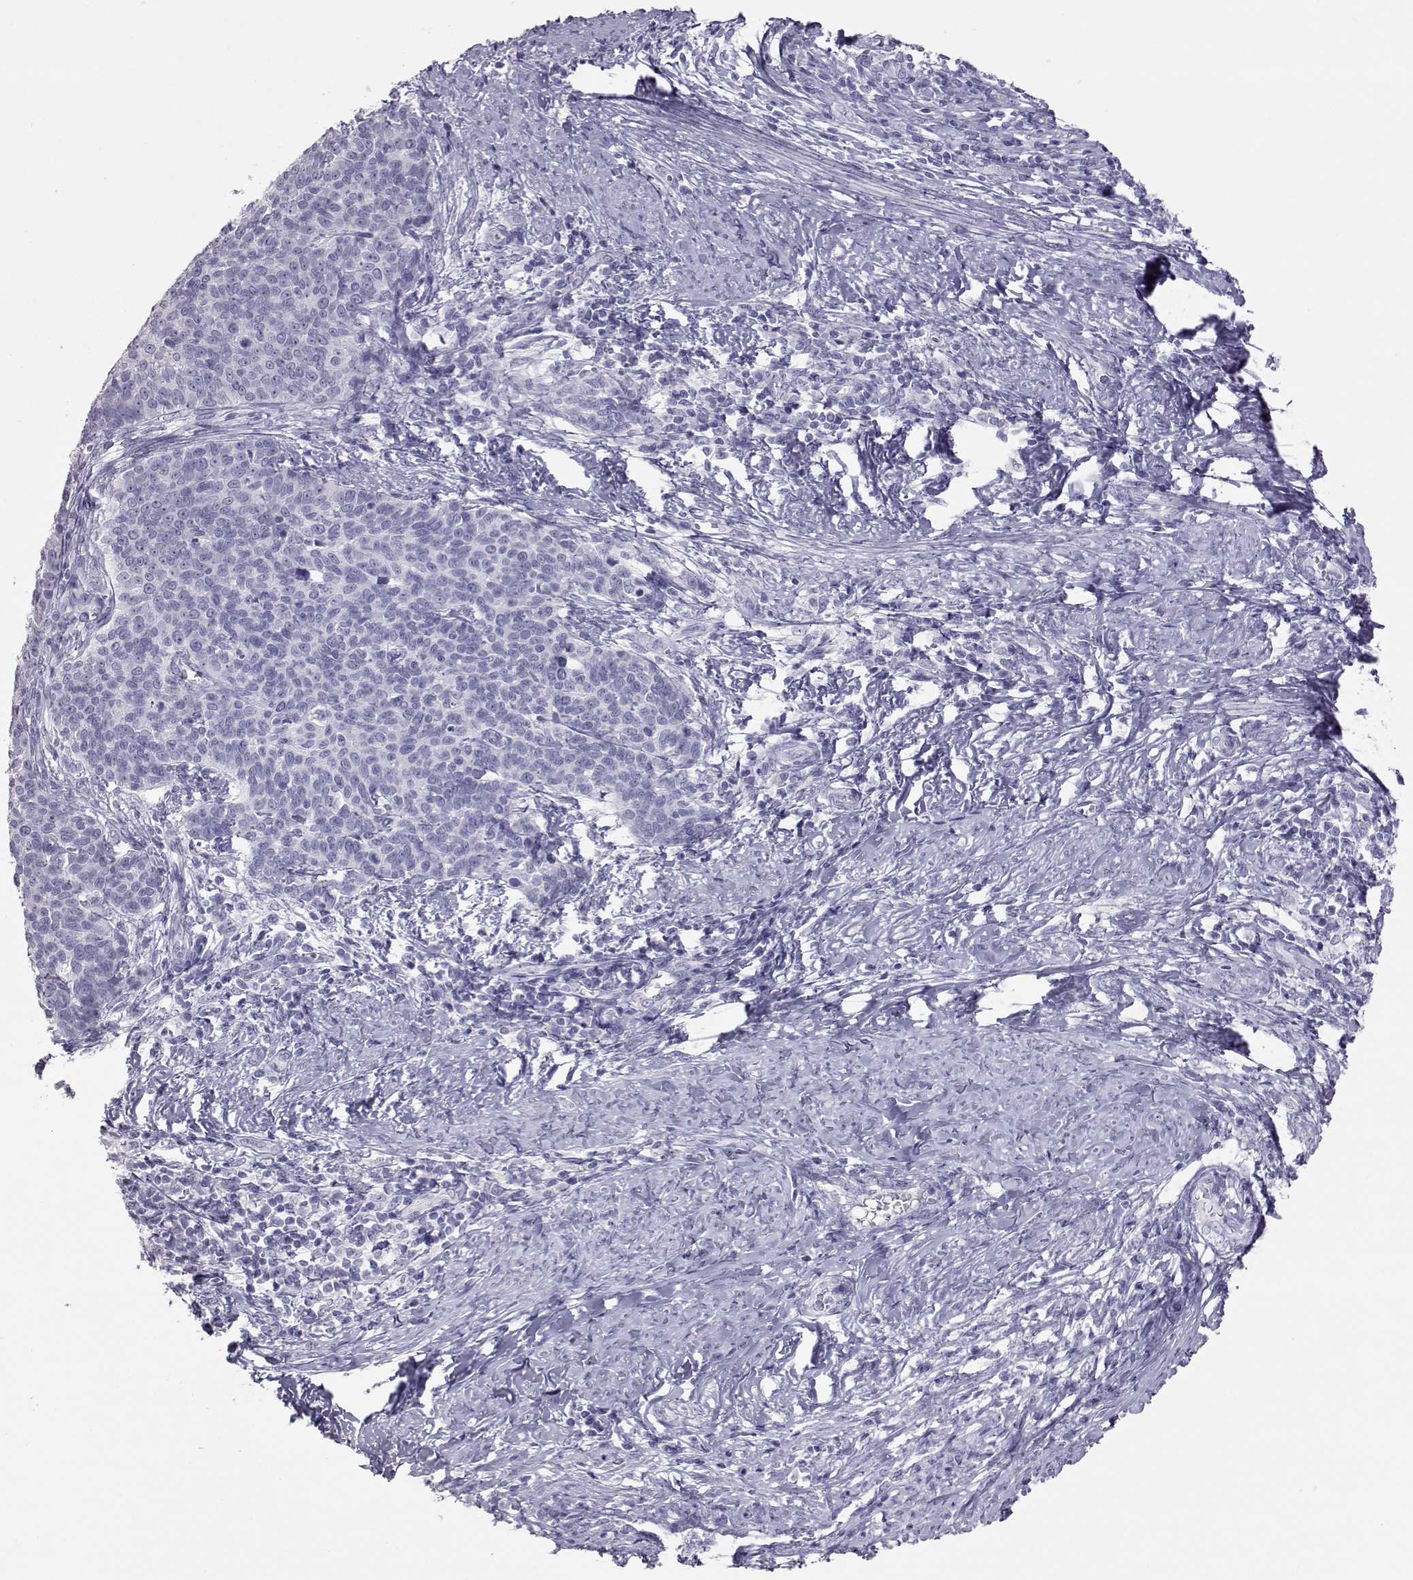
{"staining": {"intensity": "negative", "quantity": "none", "location": "none"}, "tissue": "cervical cancer", "cell_type": "Tumor cells", "image_type": "cancer", "snomed": [{"axis": "morphology", "description": "Squamous cell carcinoma, NOS"}, {"axis": "topography", "description": "Cervix"}], "caption": "DAB (3,3'-diaminobenzidine) immunohistochemical staining of cervical cancer reveals no significant expression in tumor cells.", "gene": "PMCH", "patient": {"sex": "female", "age": 39}}